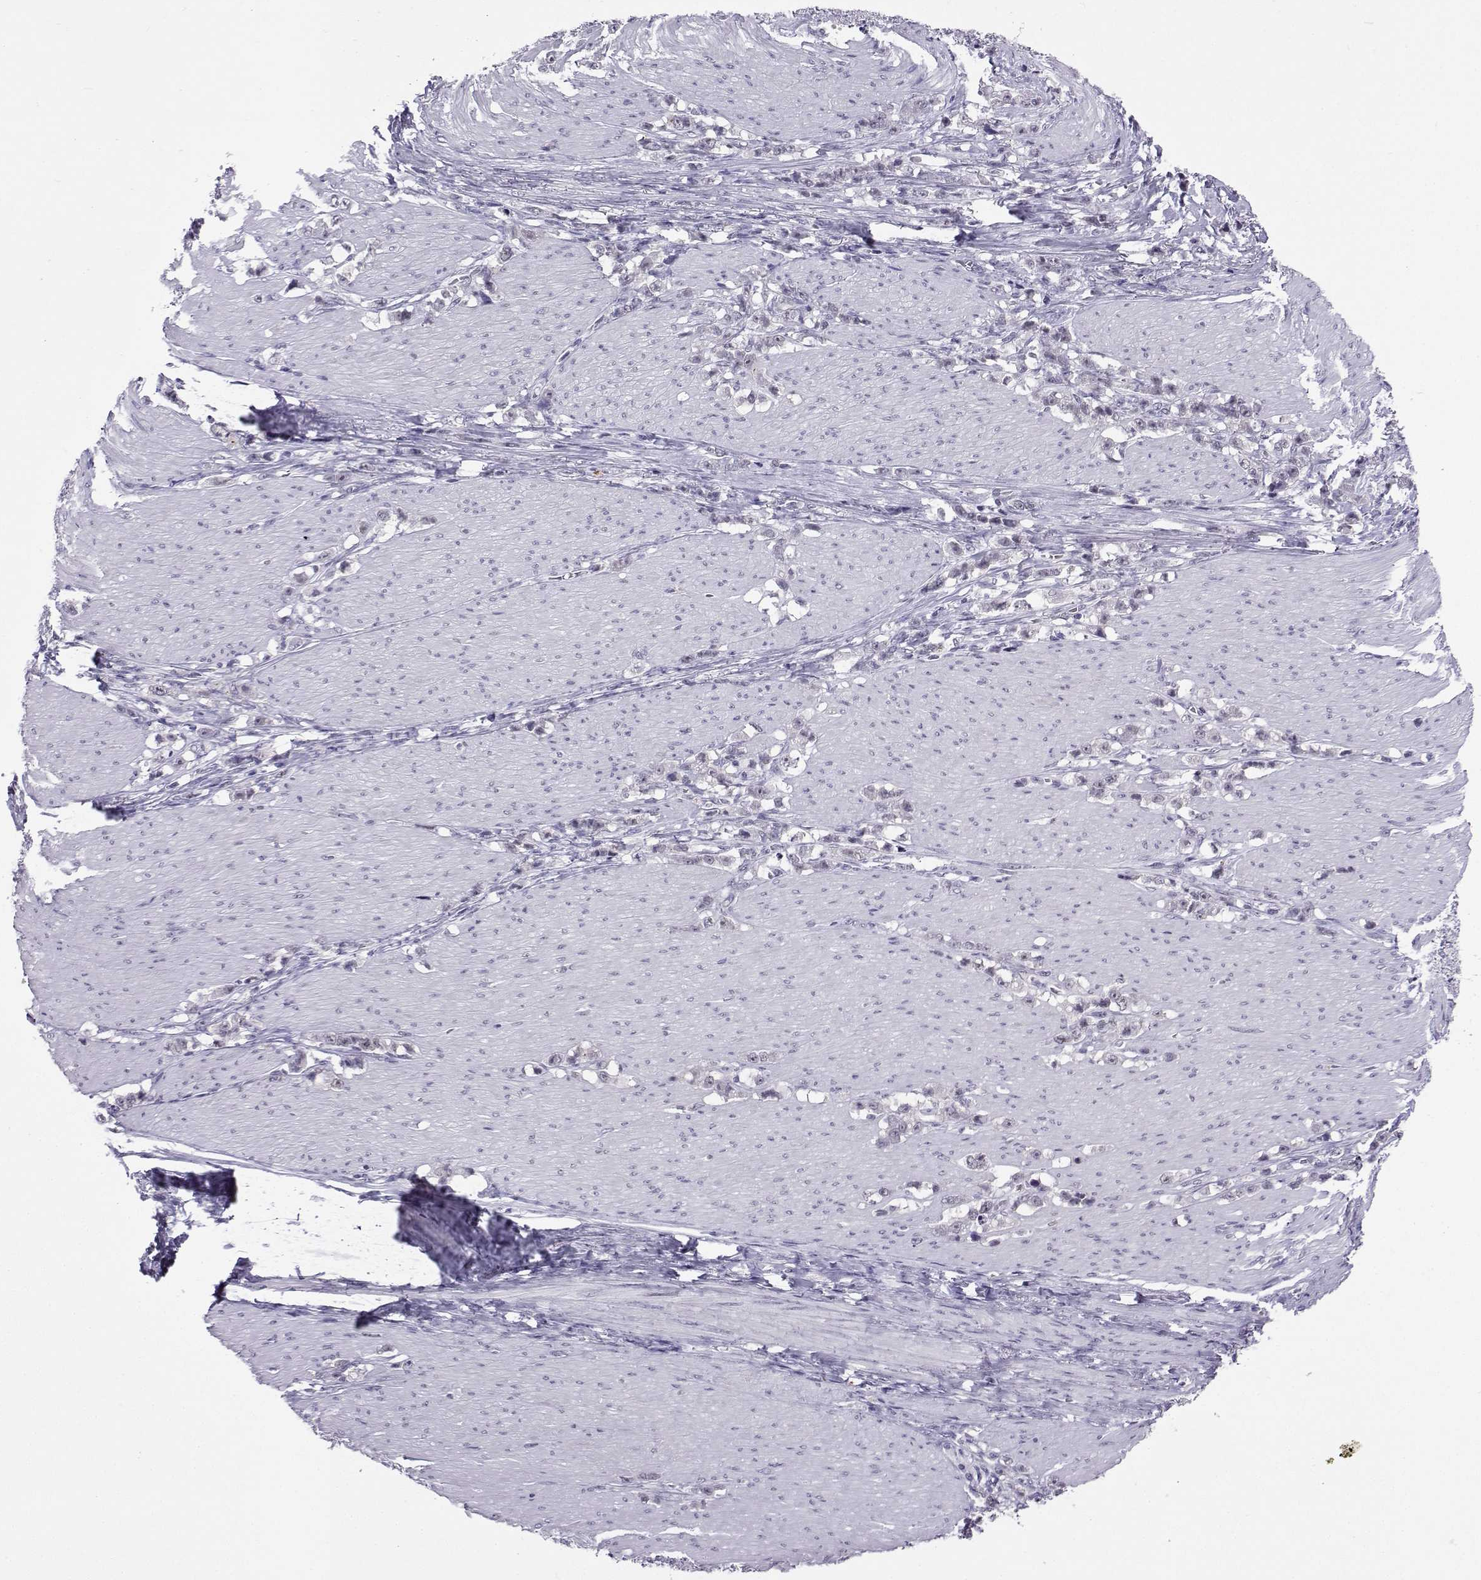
{"staining": {"intensity": "negative", "quantity": "none", "location": "none"}, "tissue": "stomach cancer", "cell_type": "Tumor cells", "image_type": "cancer", "snomed": [{"axis": "morphology", "description": "Adenocarcinoma, NOS"}, {"axis": "topography", "description": "Stomach, lower"}], "caption": "The photomicrograph demonstrates no significant expression in tumor cells of stomach cancer (adenocarcinoma).", "gene": "LRFN2", "patient": {"sex": "male", "age": 88}}